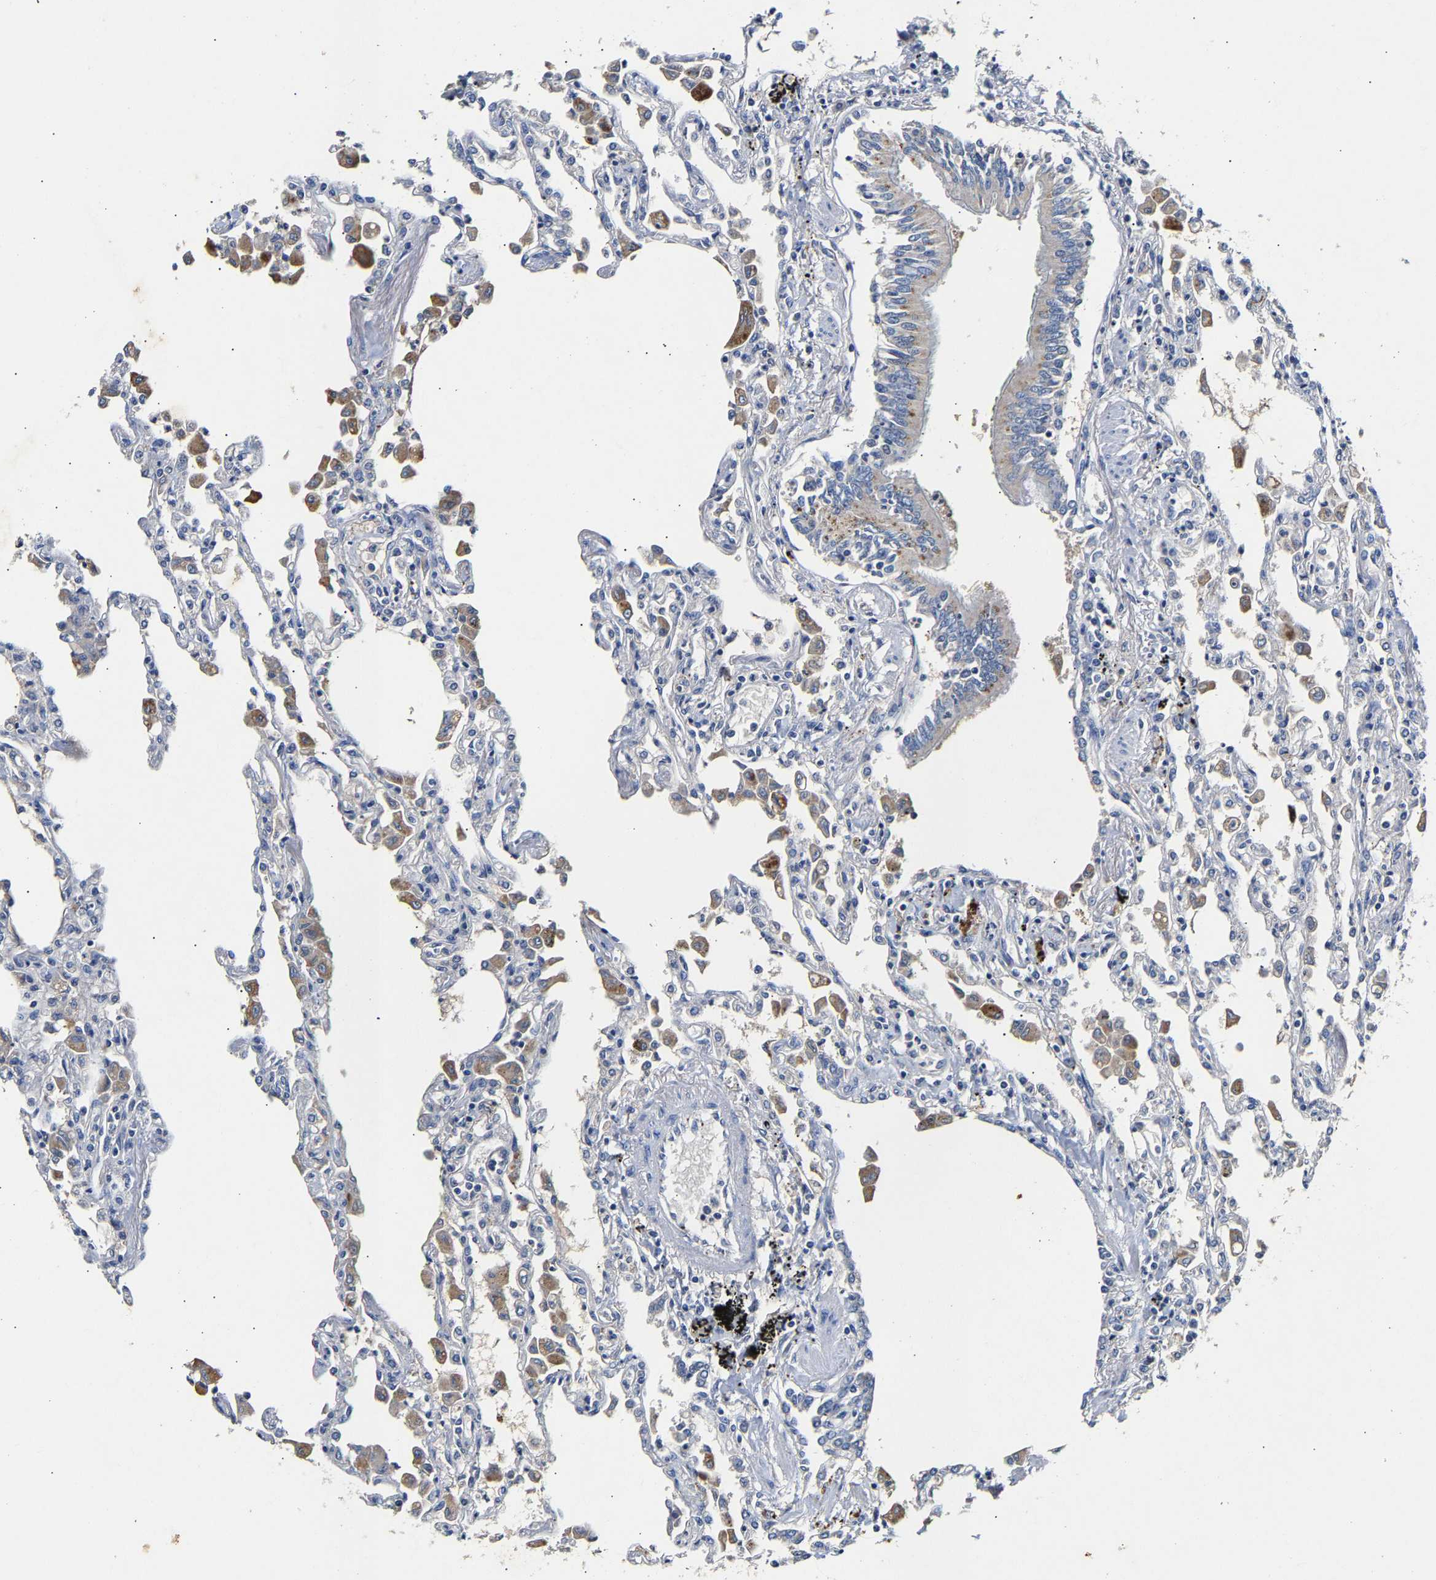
{"staining": {"intensity": "negative", "quantity": "none", "location": "none"}, "tissue": "lung", "cell_type": "Alveolar cells", "image_type": "normal", "snomed": [{"axis": "morphology", "description": "Normal tissue, NOS"}, {"axis": "topography", "description": "Bronchus"}, {"axis": "topography", "description": "Lung"}], "caption": "Benign lung was stained to show a protein in brown. There is no significant positivity in alveolar cells.", "gene": "SLCO2B1", "patient": {"sex": "female", "age": 49}}